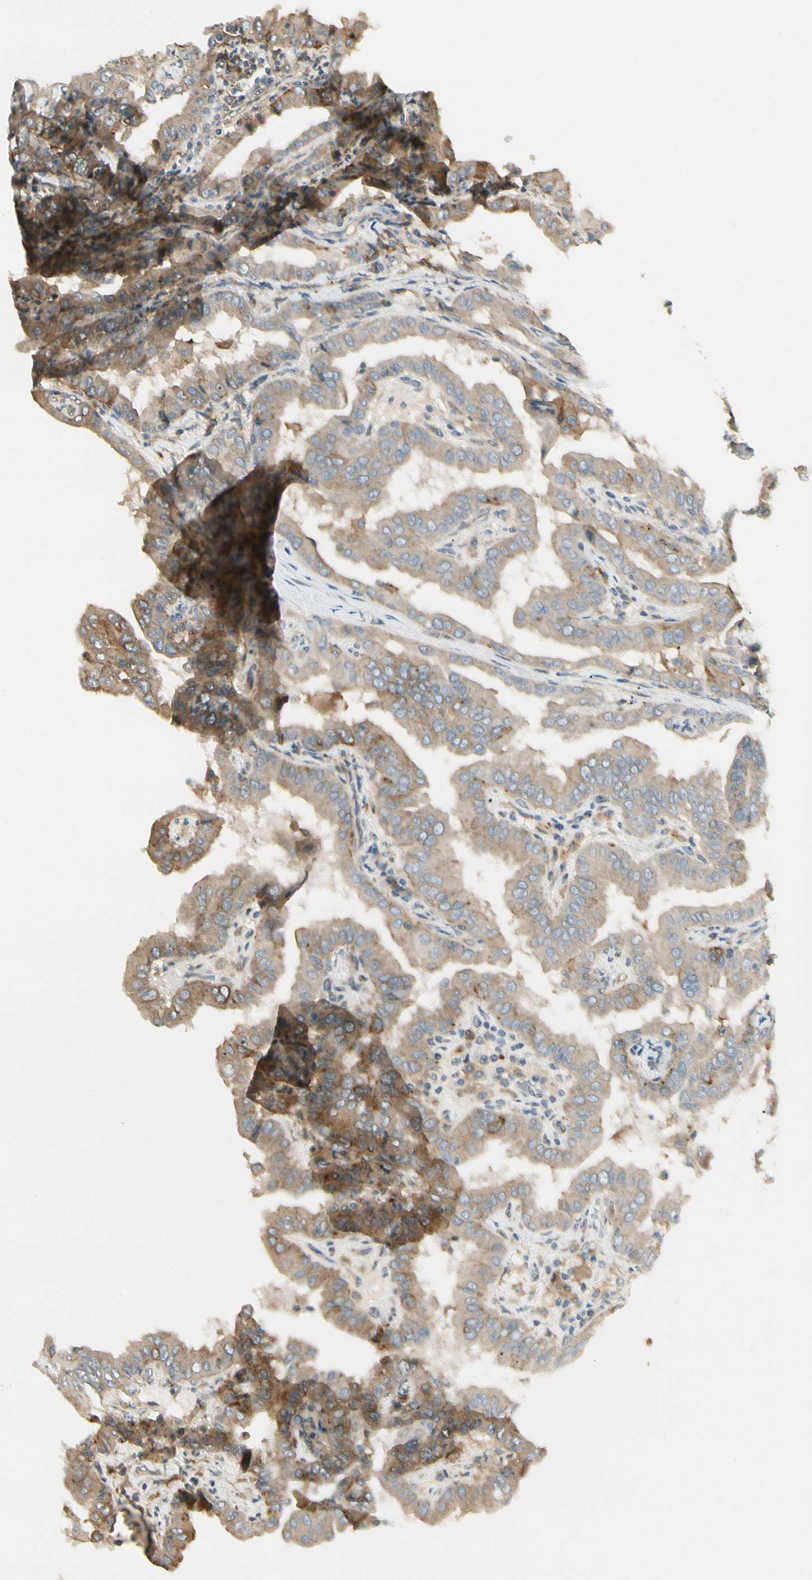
{"staining": {"intensity": "weak", "quantity": ">75%", "location": "cytoplasmic/membranous"}, "tissue": "thyroid cancer", "cell_type": "Tumor cells", "image_type": "cancer", "snomed": [{"axis": "morphology", "description": "Papillary adenocarcinoma, NOS"}, {"axis": "topography", "description": "Thyroid gland"}], "caption": "Tumor cells demonstrate low levels of weak cytoplasmic/membranous expression in about >75% of cells in papillary adenocarcinoma (thyroid).", "gene": "FNDC3B", "patient": {"sex": "male", "age": 33}}